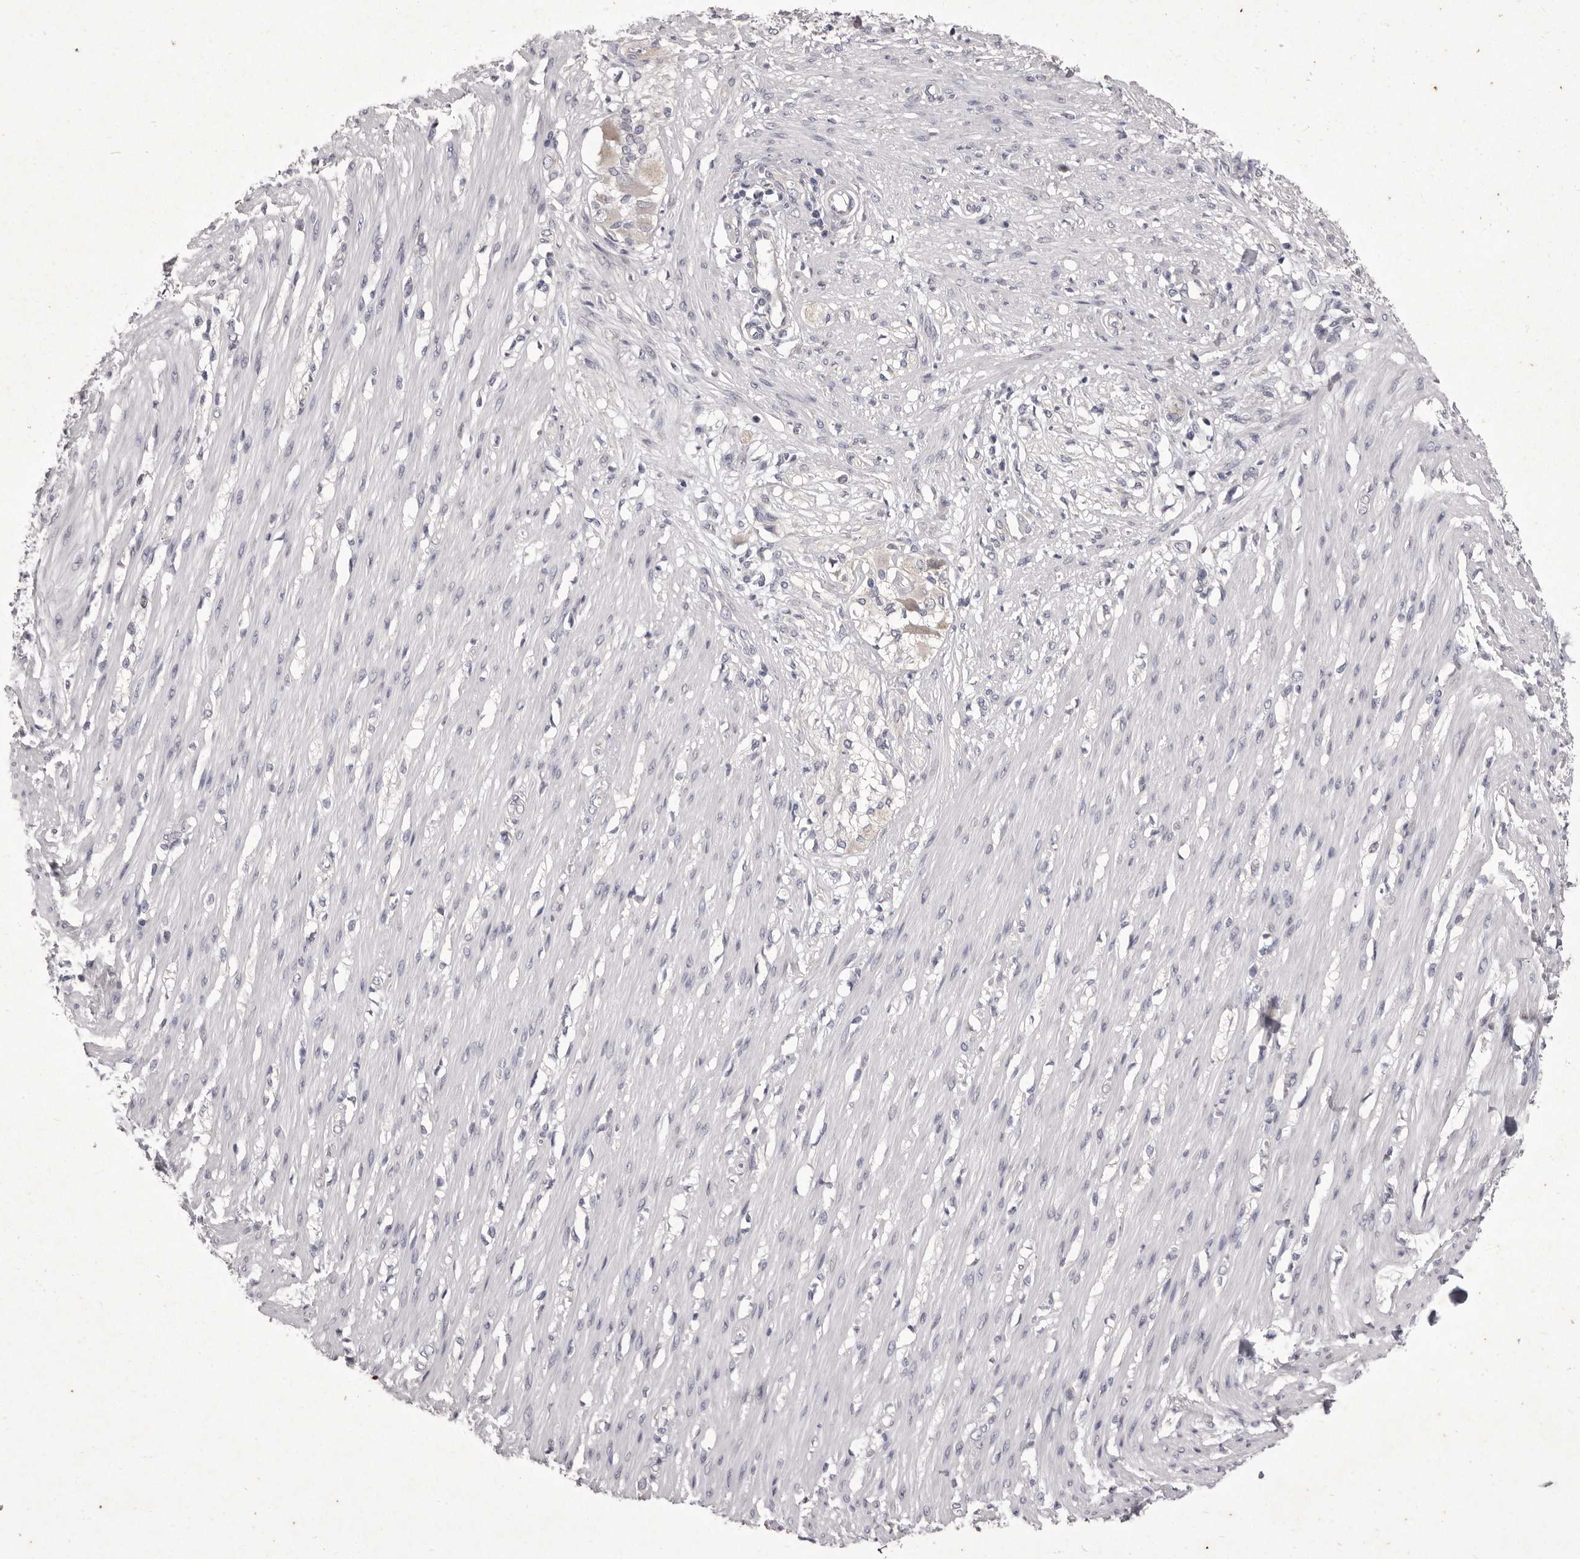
{"staining": {"intensity": "negative", "quantity": "none", "location": "none"}, "tissue": "smooth muscle", "cell_type": "Smooth muscle cells", "image_type": "normal", "snomed": [{"axis": "morphology", "description": "Normal tissue, NOS"}, {"axis": "morphology", "description": "Adenocarcinoma, NOS"}, {"axis": "topography", "description": "Colon"}, {"axis": "topography", "description": "Peripheral nerve tissue"}], "caption": "Immunohistochemistry photomicrograph of normal human smooth muscle stained for a protein (brown), which exhibits no staining in smooth muscle cells. The staining is performed using DAB brown chromogen with nuclei counter-stained in using hematoxylin.", "gene": "P2RX6", "patient": {"sex": "male", "age": 14}}